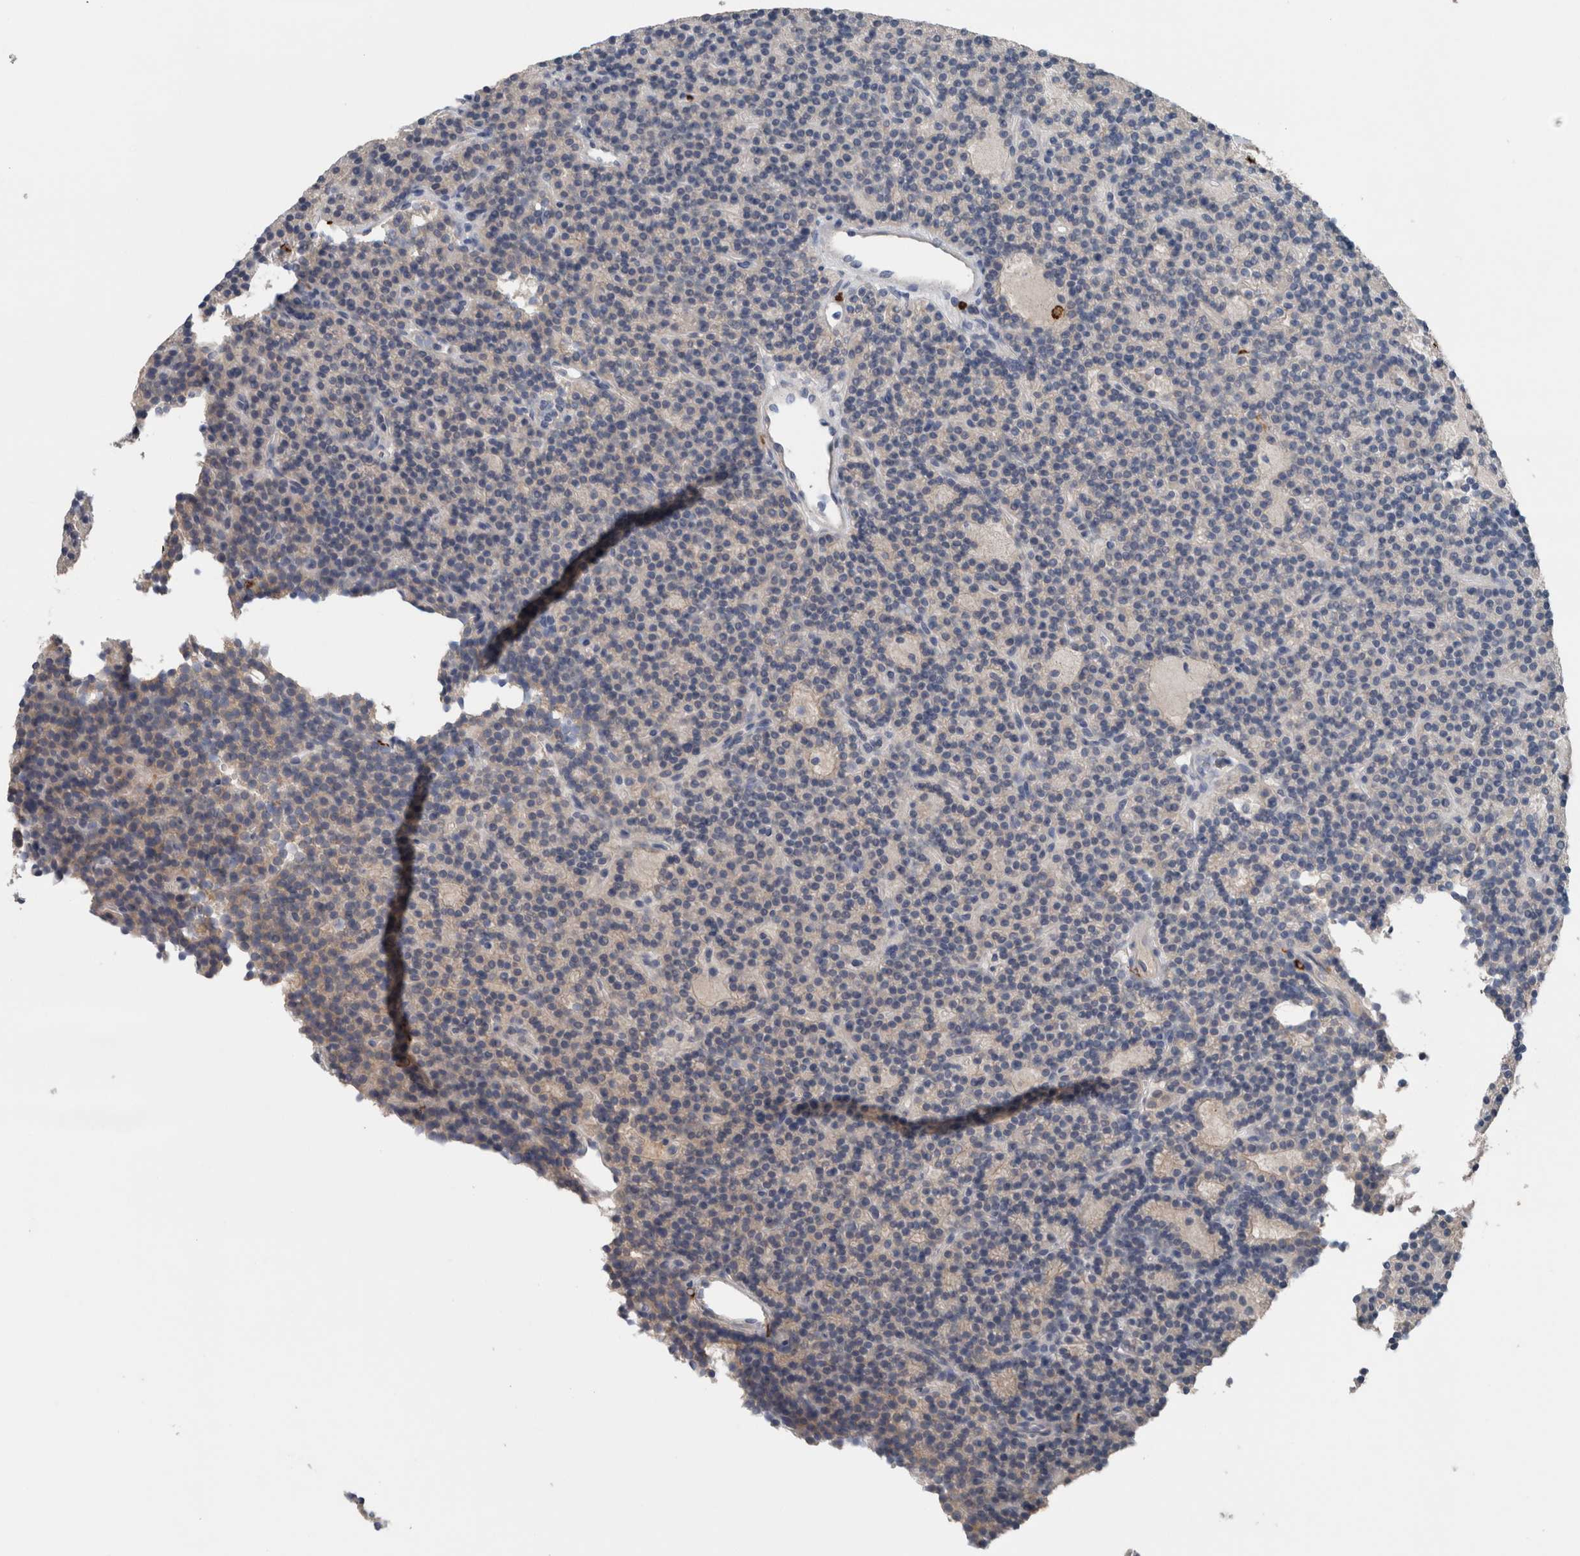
{"staining": {"intensity": "negative", "quantity": "none", "location": "none"}, "tissue": "parathyroid gland", "cell_type": "Glandular cells", "image_type": "normal", "snomed": [{"axis": "morphology", "description": "Normal tissue, NOS"}, {"axis": "topography", "description": "Parathyroid gland"}], "caption": "A micrograph of parathyroid gland stained for a protein exhibits no brown staining in glandular cells. Nuclei are stained in blue.", "gene": "CRNN", "patient": {"sex": "male", "age": 75}}